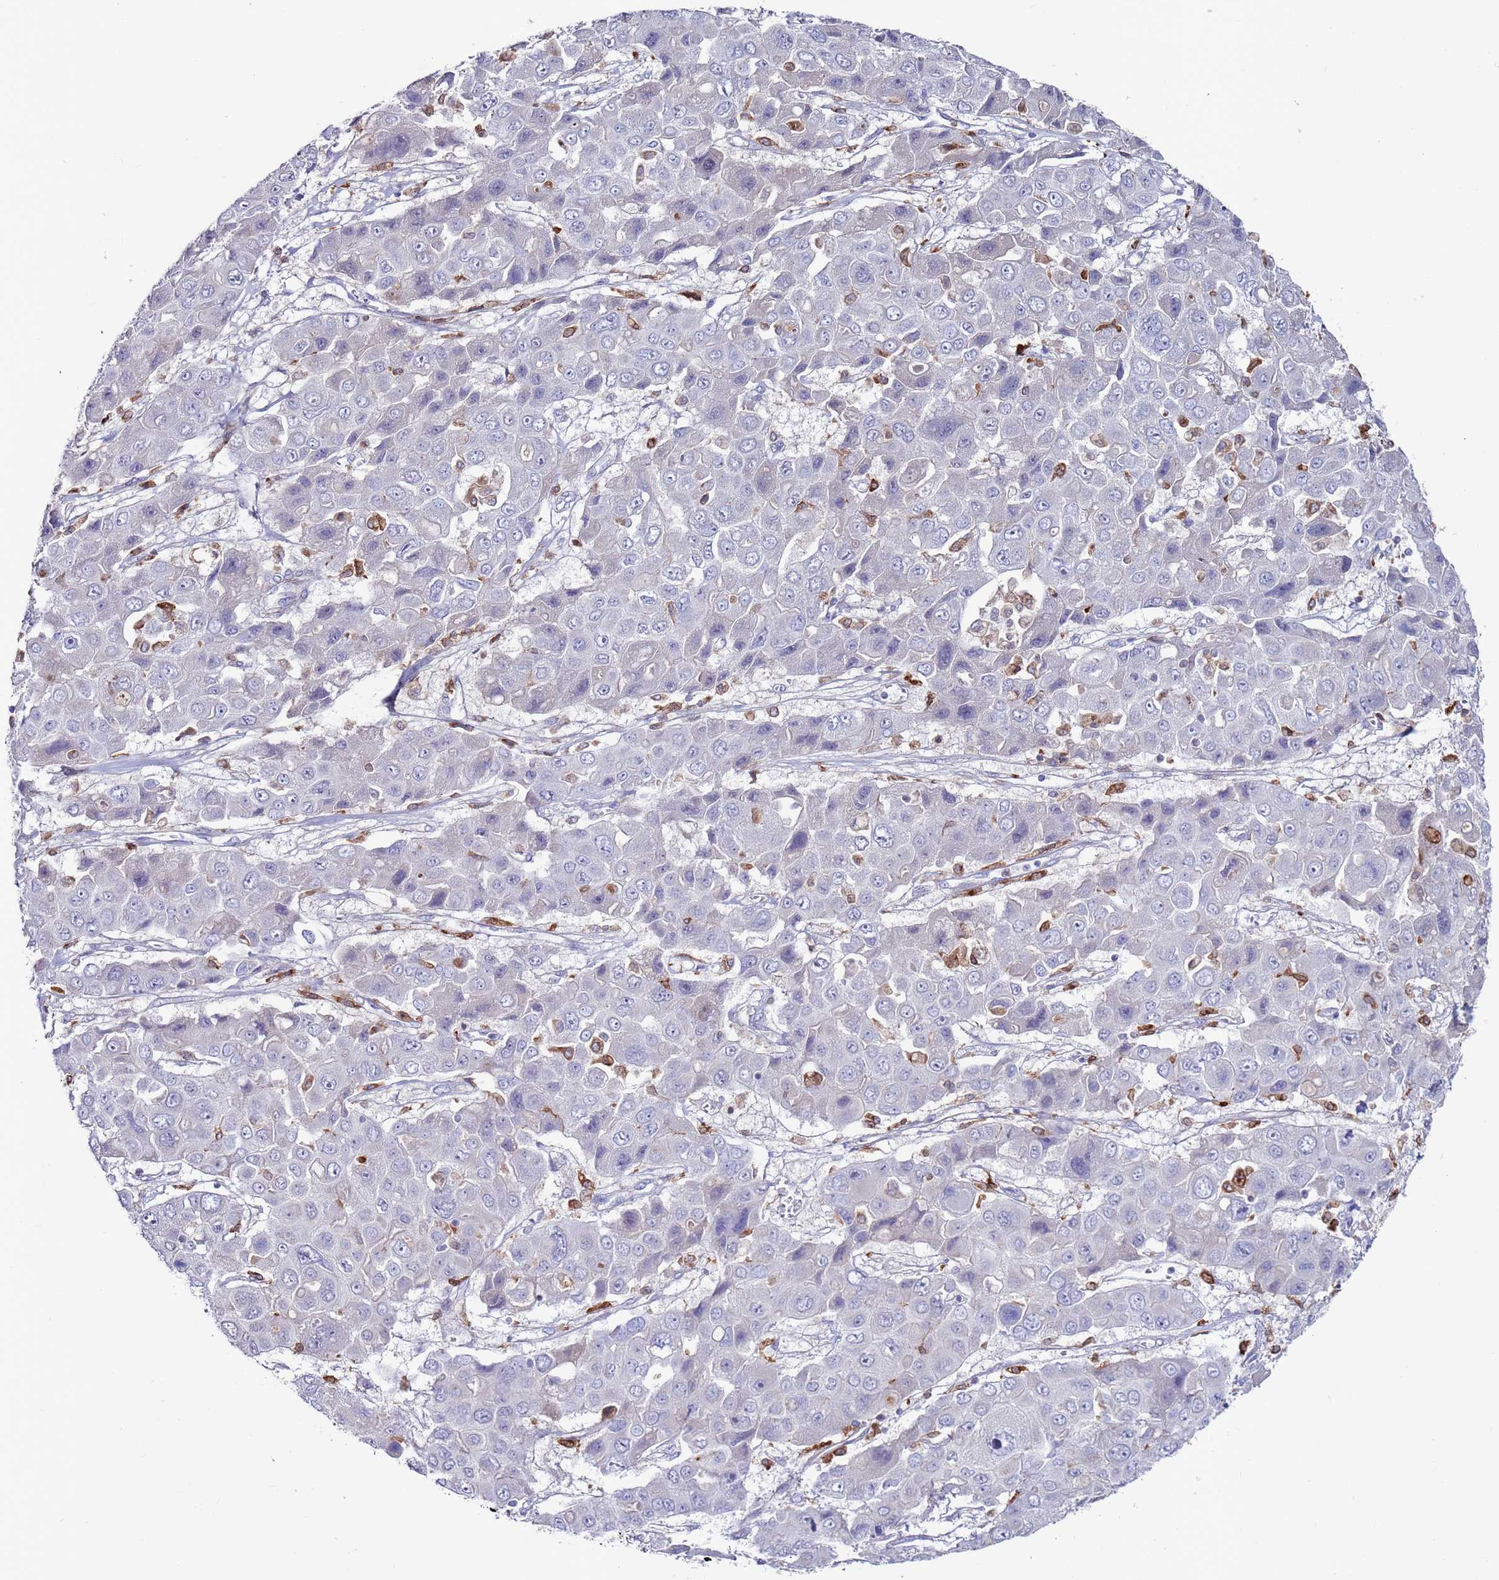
{"staining": {"intensity": "negative", "quantity": "none", "location": "none"}, "tissue": "liver cancer", "cell_type": "Tumor cells", "image_type": "cancer", "snomed": [{"axis": "morphology", "description": "Cholangiocarcinoma"}, {"axis": "topography", "description": "Liver"}], "caption": "This is an immunohistochemistry micrograph of human liver cancer. There is no staining in tumor cells.", "gene": "GREB1L", "patient": {"sex": "male", "age": 67}}